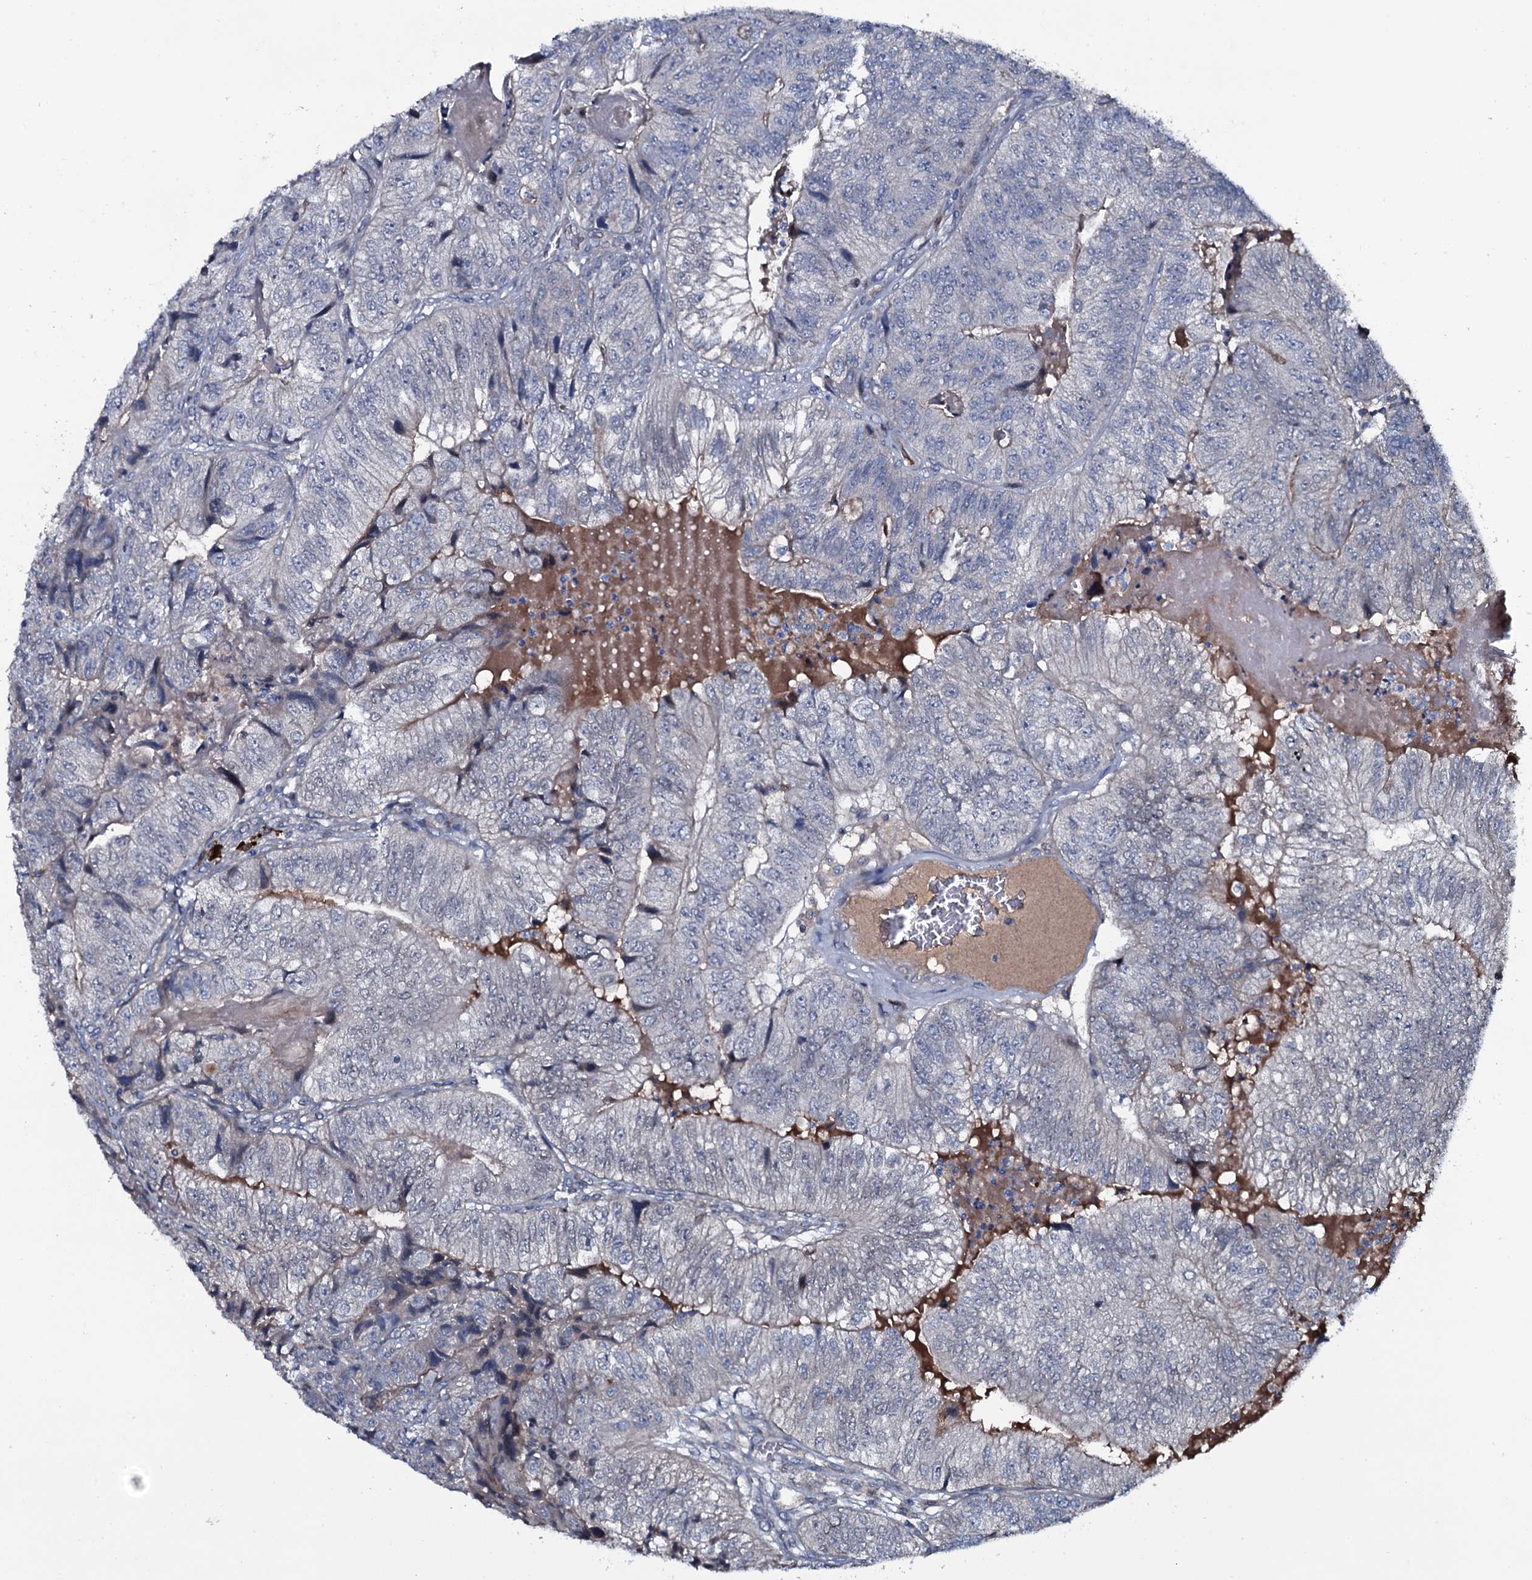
{"staining": {"intensity": "negative", "quantity": "none", "location": "none"}, "tissue": "colorectal cancer", "cell_type": "Tumor cells", "image_type": "cancer", "snomed": [{"axis": "morphology", "description": "Adenocarcinoma, NOS"}, {"axis": "topography", "description": "Colon"}], "caption": "Immunohistochemistry (IHC) micrograph of neoplastic tissue: human adenocarcinoma (colorectal) stained with DAB (3,3'-diaminobenzidine) displays no significant protein positivity in tumor cells.", "gene": "LYG2", "patient": {"sex": "female", "age": 67}}